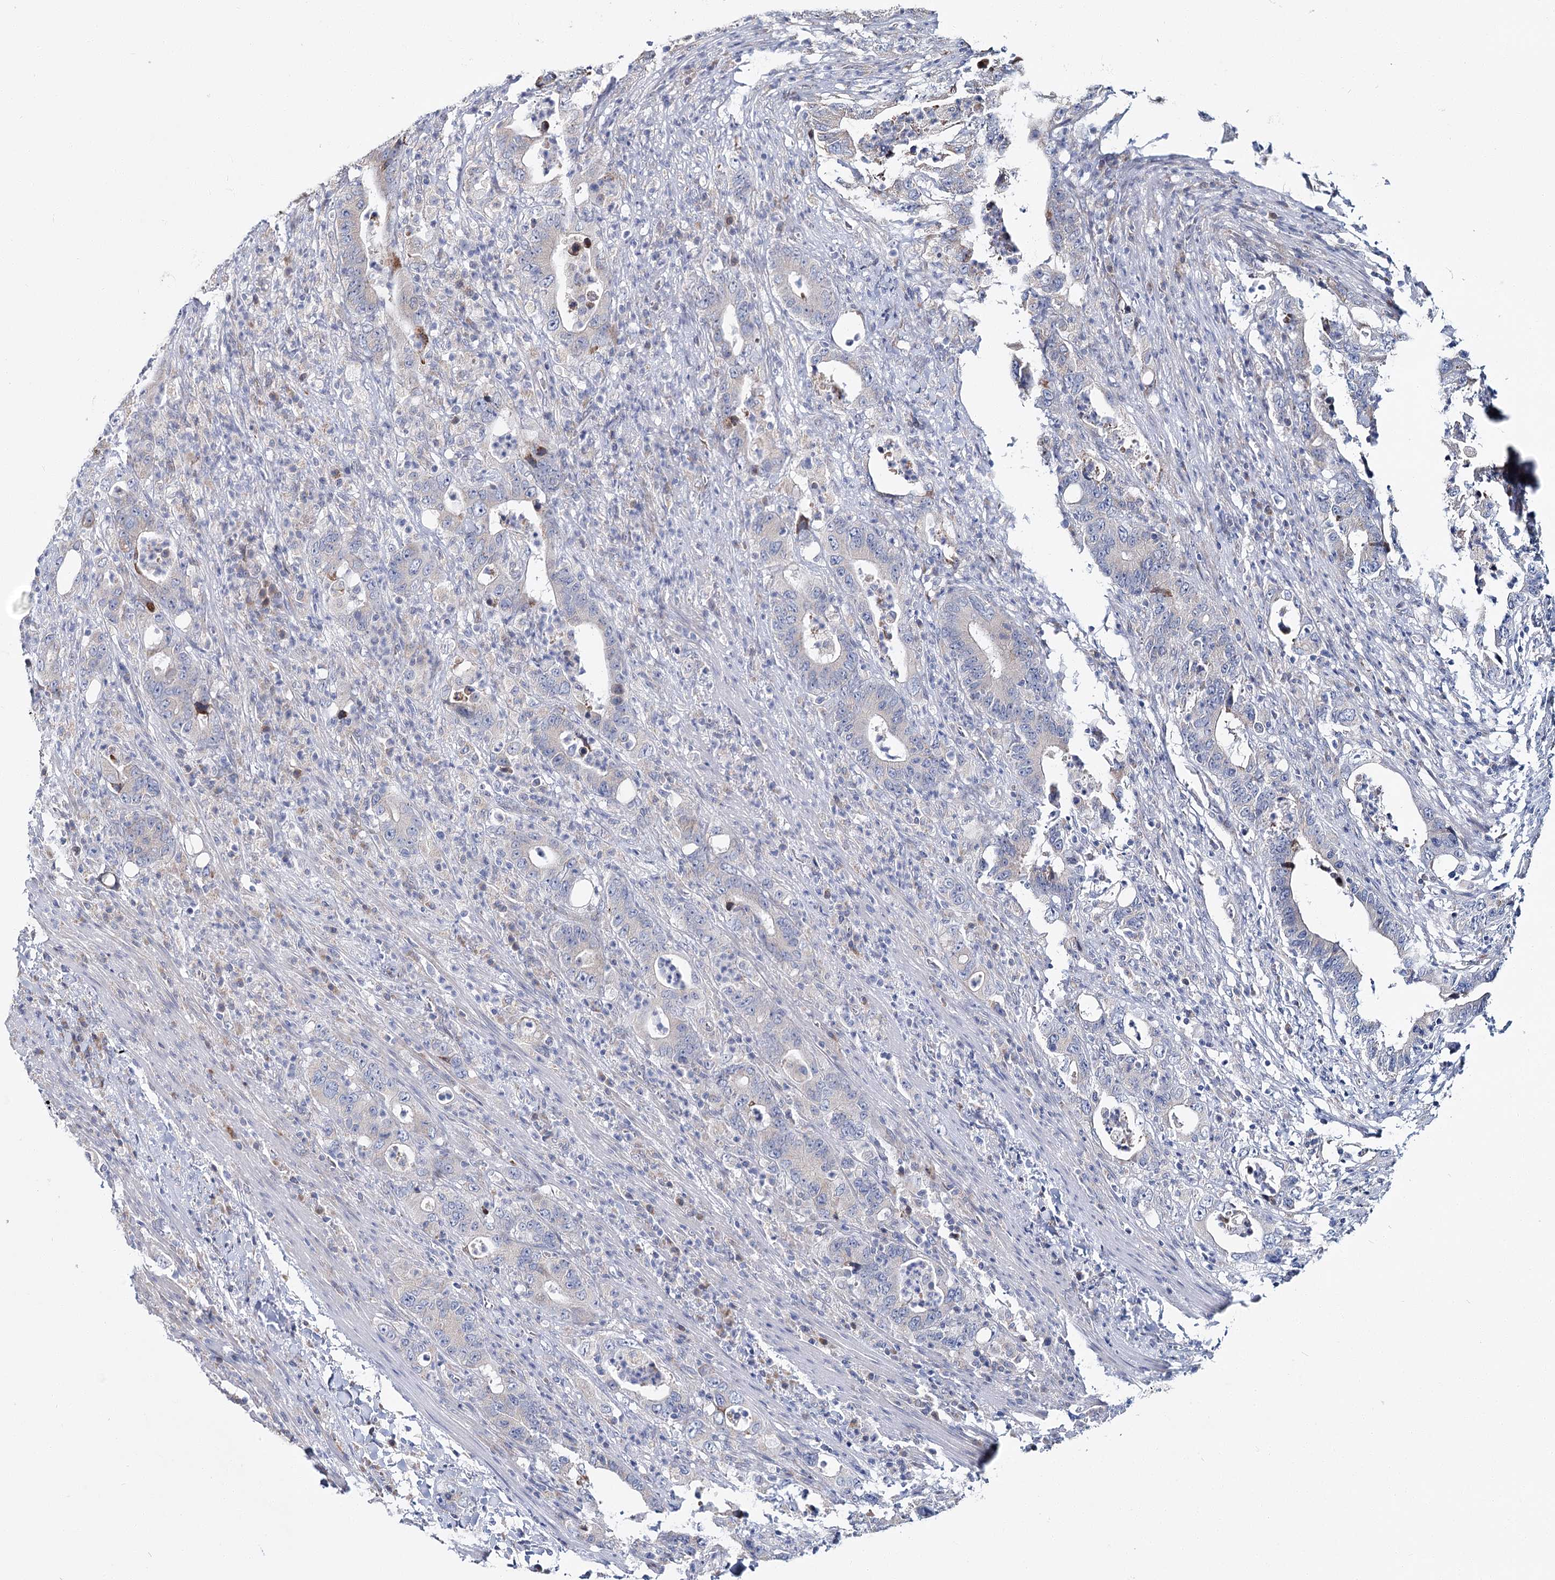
{"staining": {"intensity": "negative", "quantity": "none", "location": "none"}, "tissue": "colorectal cancer", "cell_type": "Tumor cells", "image_type": "cancer", "snomed": [{"axis": "morphology", "description": "Adenocarcinoma, NOS"}, {"axis": "topography", "description": "Colon"}], "caption": "Tumor cells are negative for protein expression in human adenocarcinoma (colorectal).", "gene": "CPLANE1", "patient": {"sex": "female", "age": 75}}